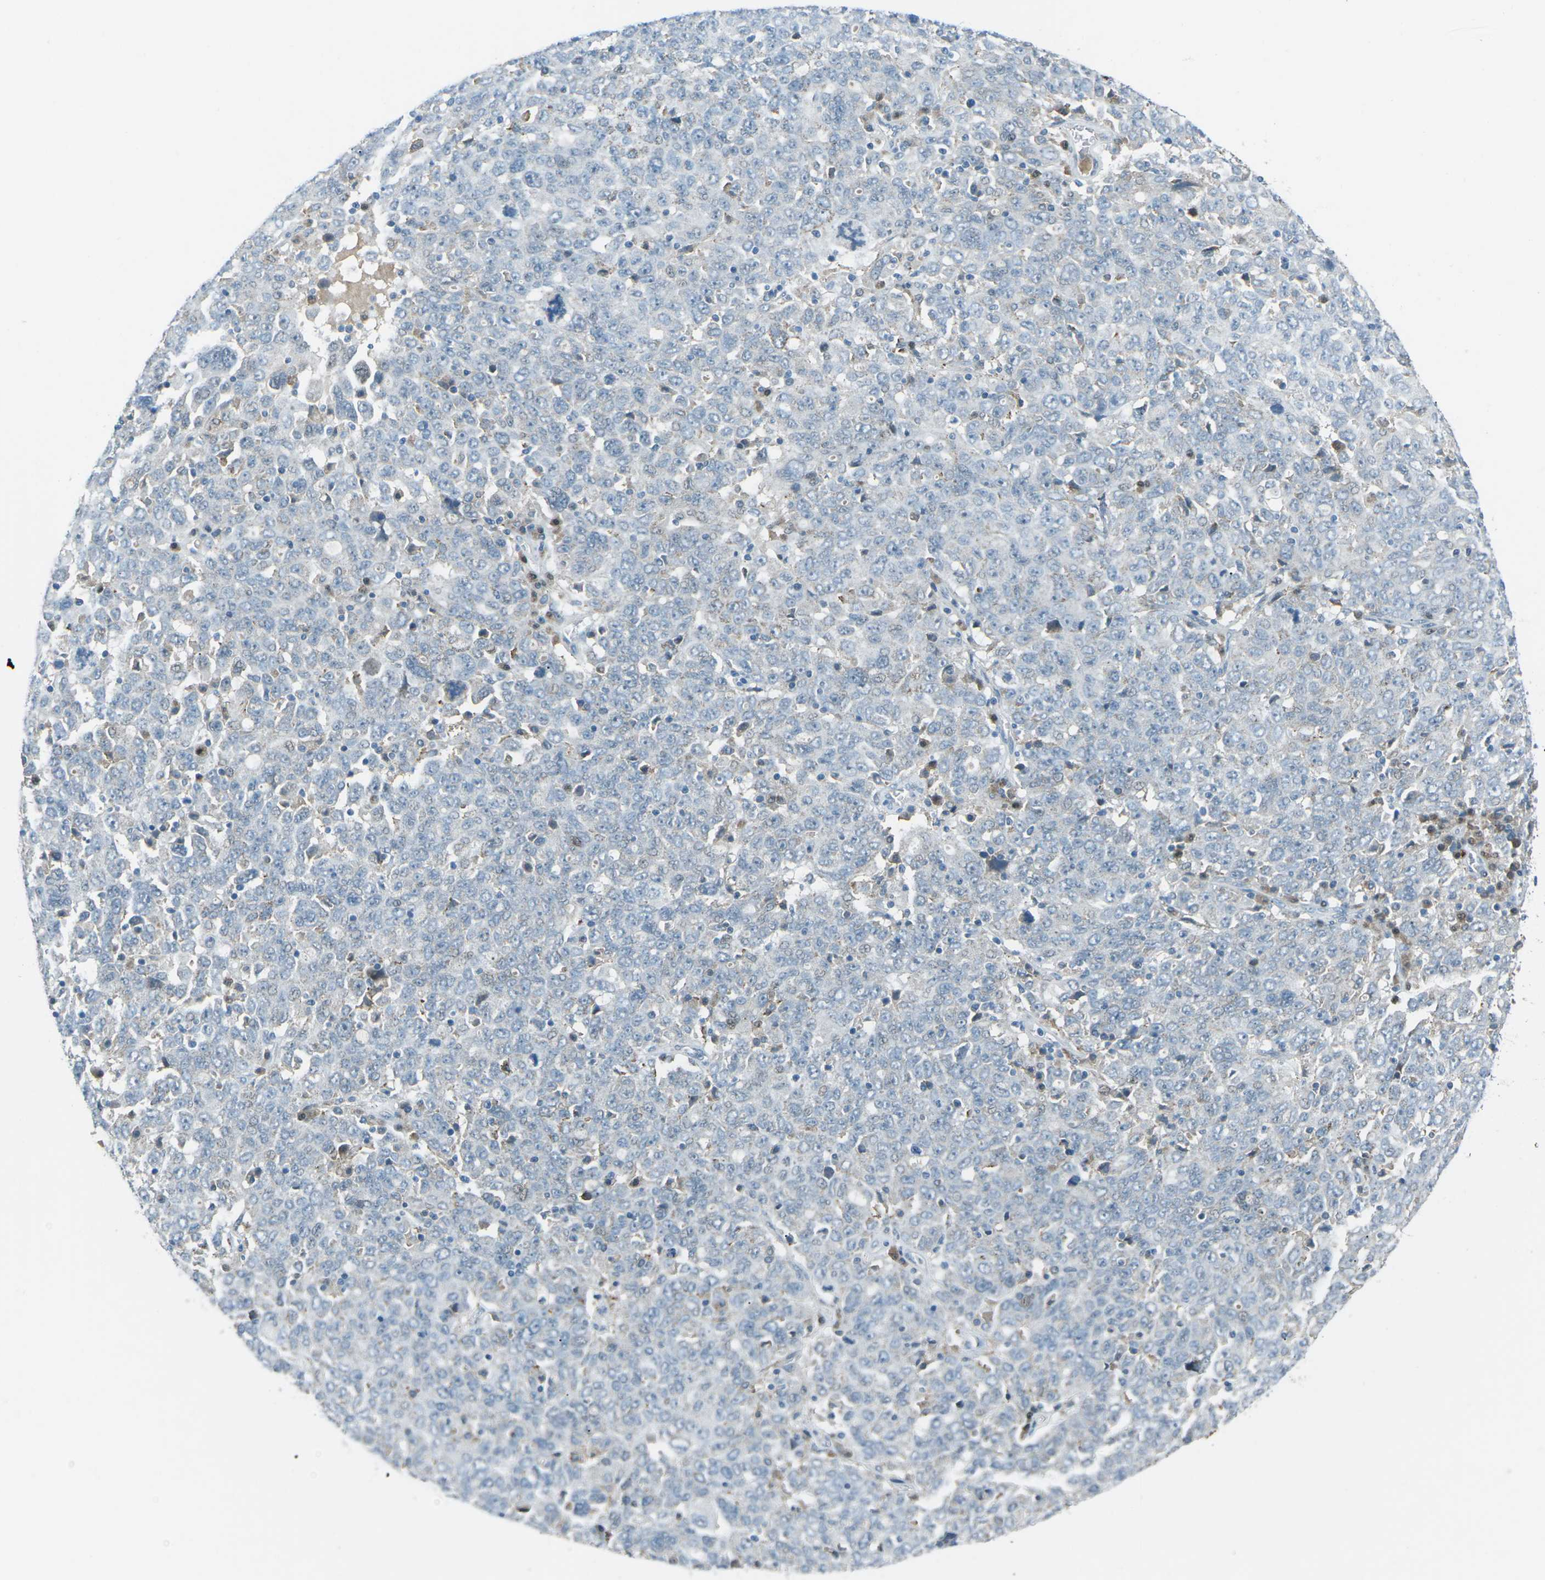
{"staining": {"intensity": "negative", "quantity": "none", "location": "none"}, "tissue": "ovarian cancer", "cell_type": "Tumor cells", "image_type": "cancer", "snomed": [{"axis": "morphology", "description": "Carcinoma, endometroid"}, {"axis": "topography", "description": "Ovary"}], "caption": "High power microscopy micrograph of an immunohistochemistry histopathology image of ovarian endometroid carcinoma, revealing no significant positivity in tumor cells.", "gene": "PRKCA", "patient": {"sex": "female", "age": 62}}